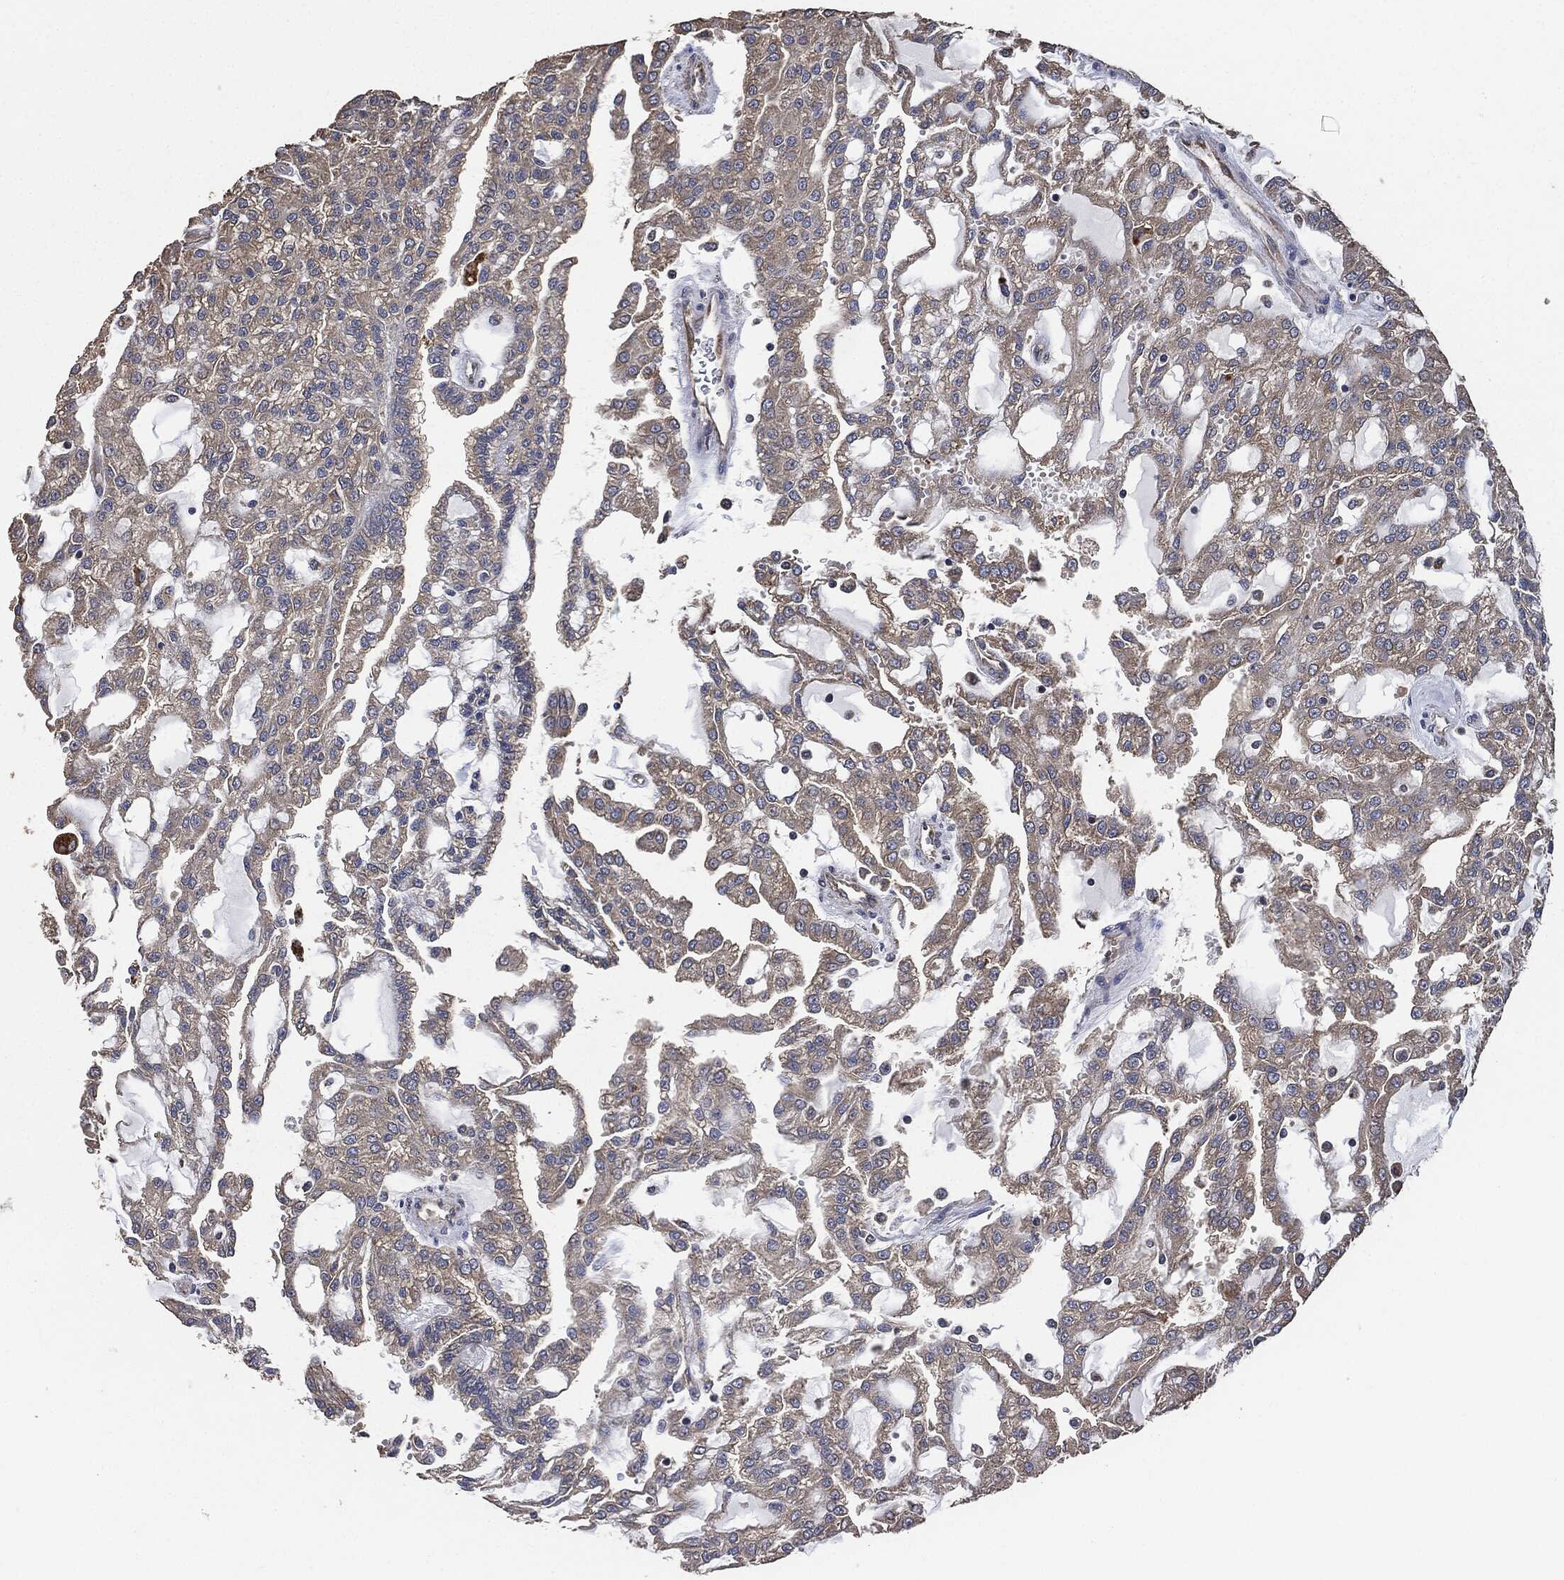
{"staining": {"intensity": "weak", "quantity": "25%-75%", "location": "cytoplasmic/membranous"}, "tissue": "renal cancer", "cell_type": "Tumor cells", "image_type": "cancer", "snomed": [{"axis": "morphology", "description": "Adenocarcinoma, NOS"}, {"axis": "topography", "description": "Kidney"}], "caption": "Weak cytoplasmic/membranous protein expression is present in about 25%-75% of tumor cells in adenocarcinoma (renal).", "gene": "STK3", "patient": {"sex": "male", "age": 63}}